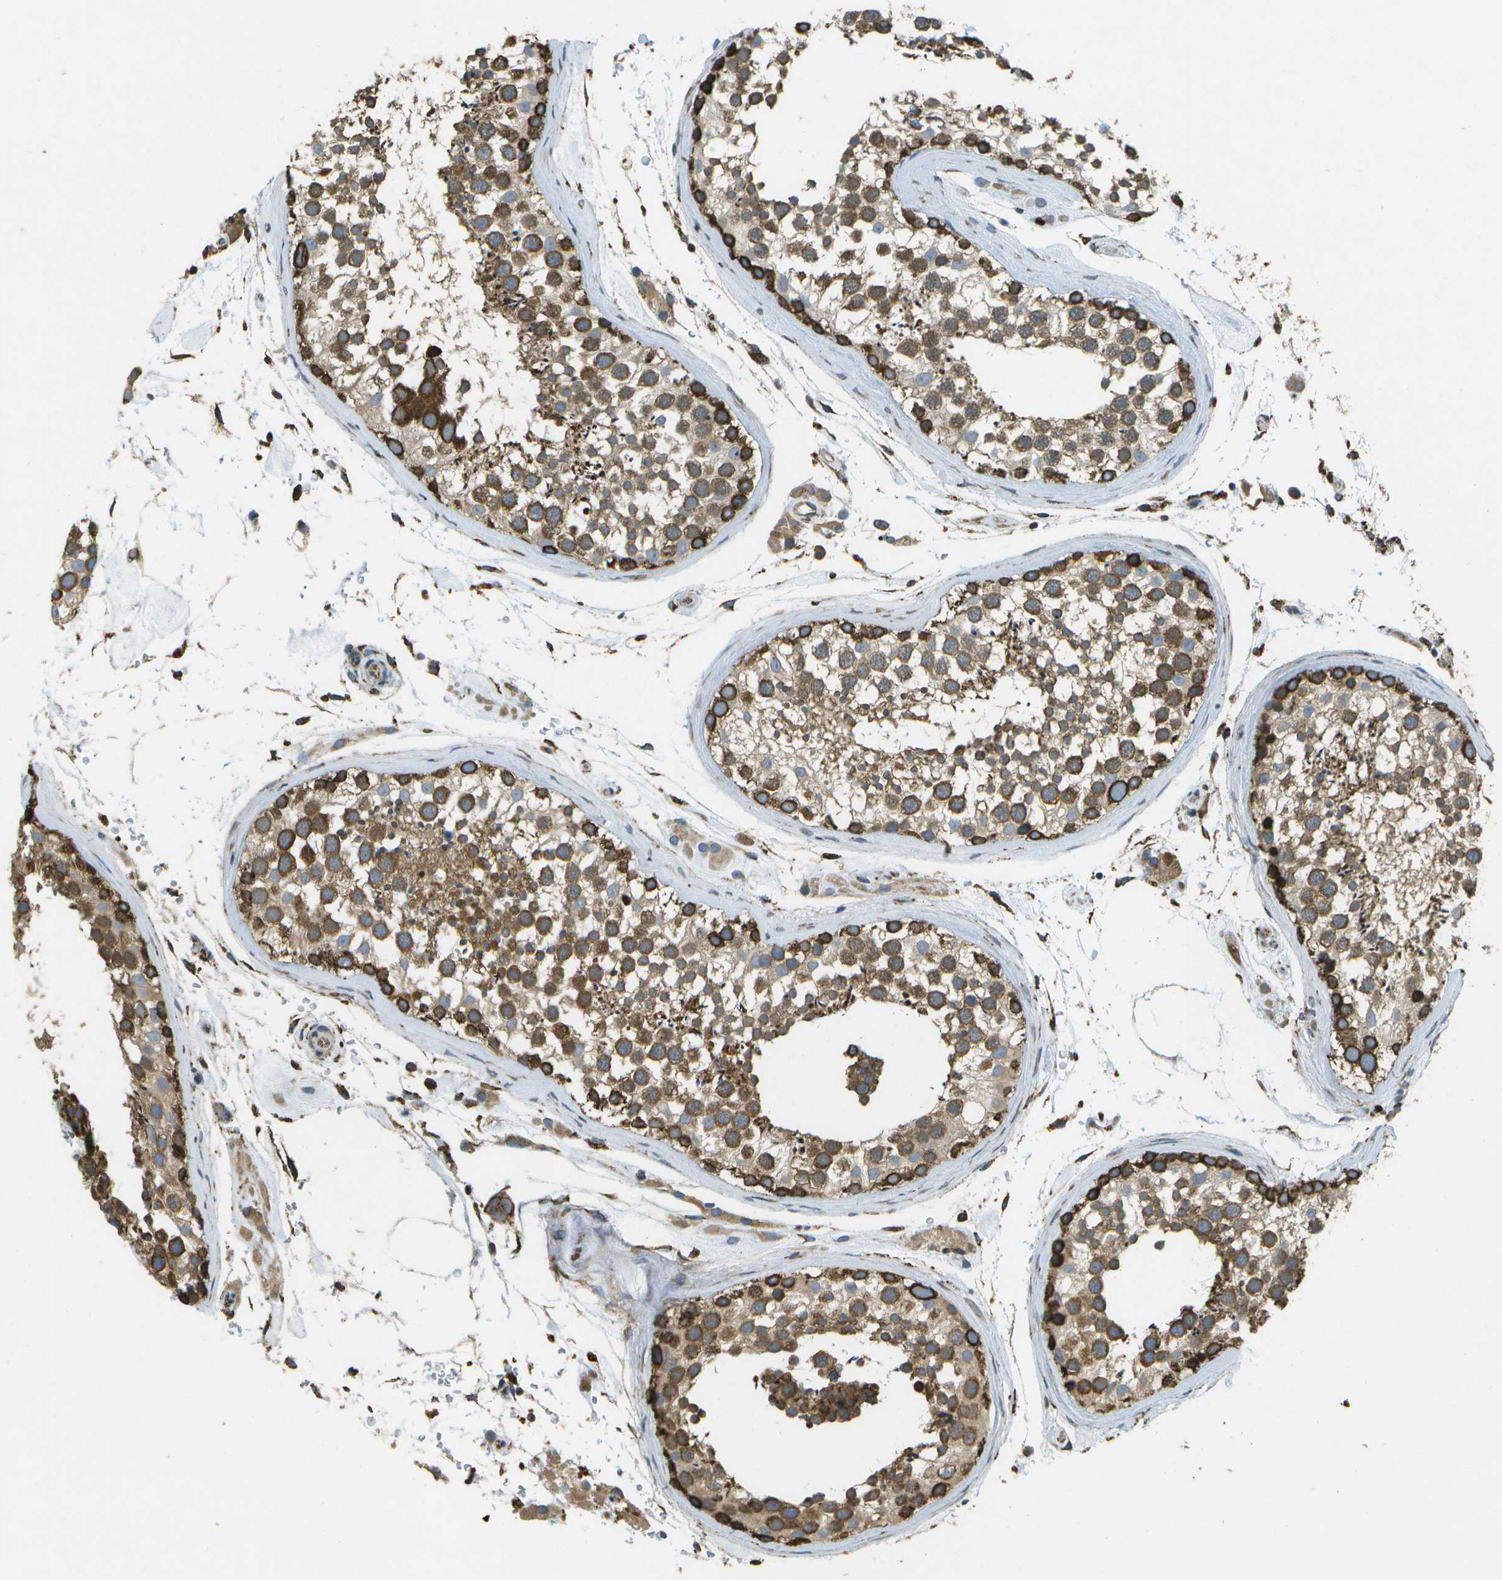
{"staining": {"intensity": "strong", "quantity": ">75%", "location": "cytoplasmic/membranous"}, "tissue": "testis", "cell_type": "Cells in seminiferous ducts", "image_type": "normal", "snomed": [{"axis": "morphology", "description": "Normal tissue, NOS"}, {"axis": "topography", "description": "Testis"}], "caption": "About >75% of cells in seminiferous ducts in unremarkable human testis exhibit strong cytoplasmic/membranous protein staining as visualized by brown immunohistochemical staining.", "gene": "PDIA4", "patient": {"sex": "male", "age": 46}}